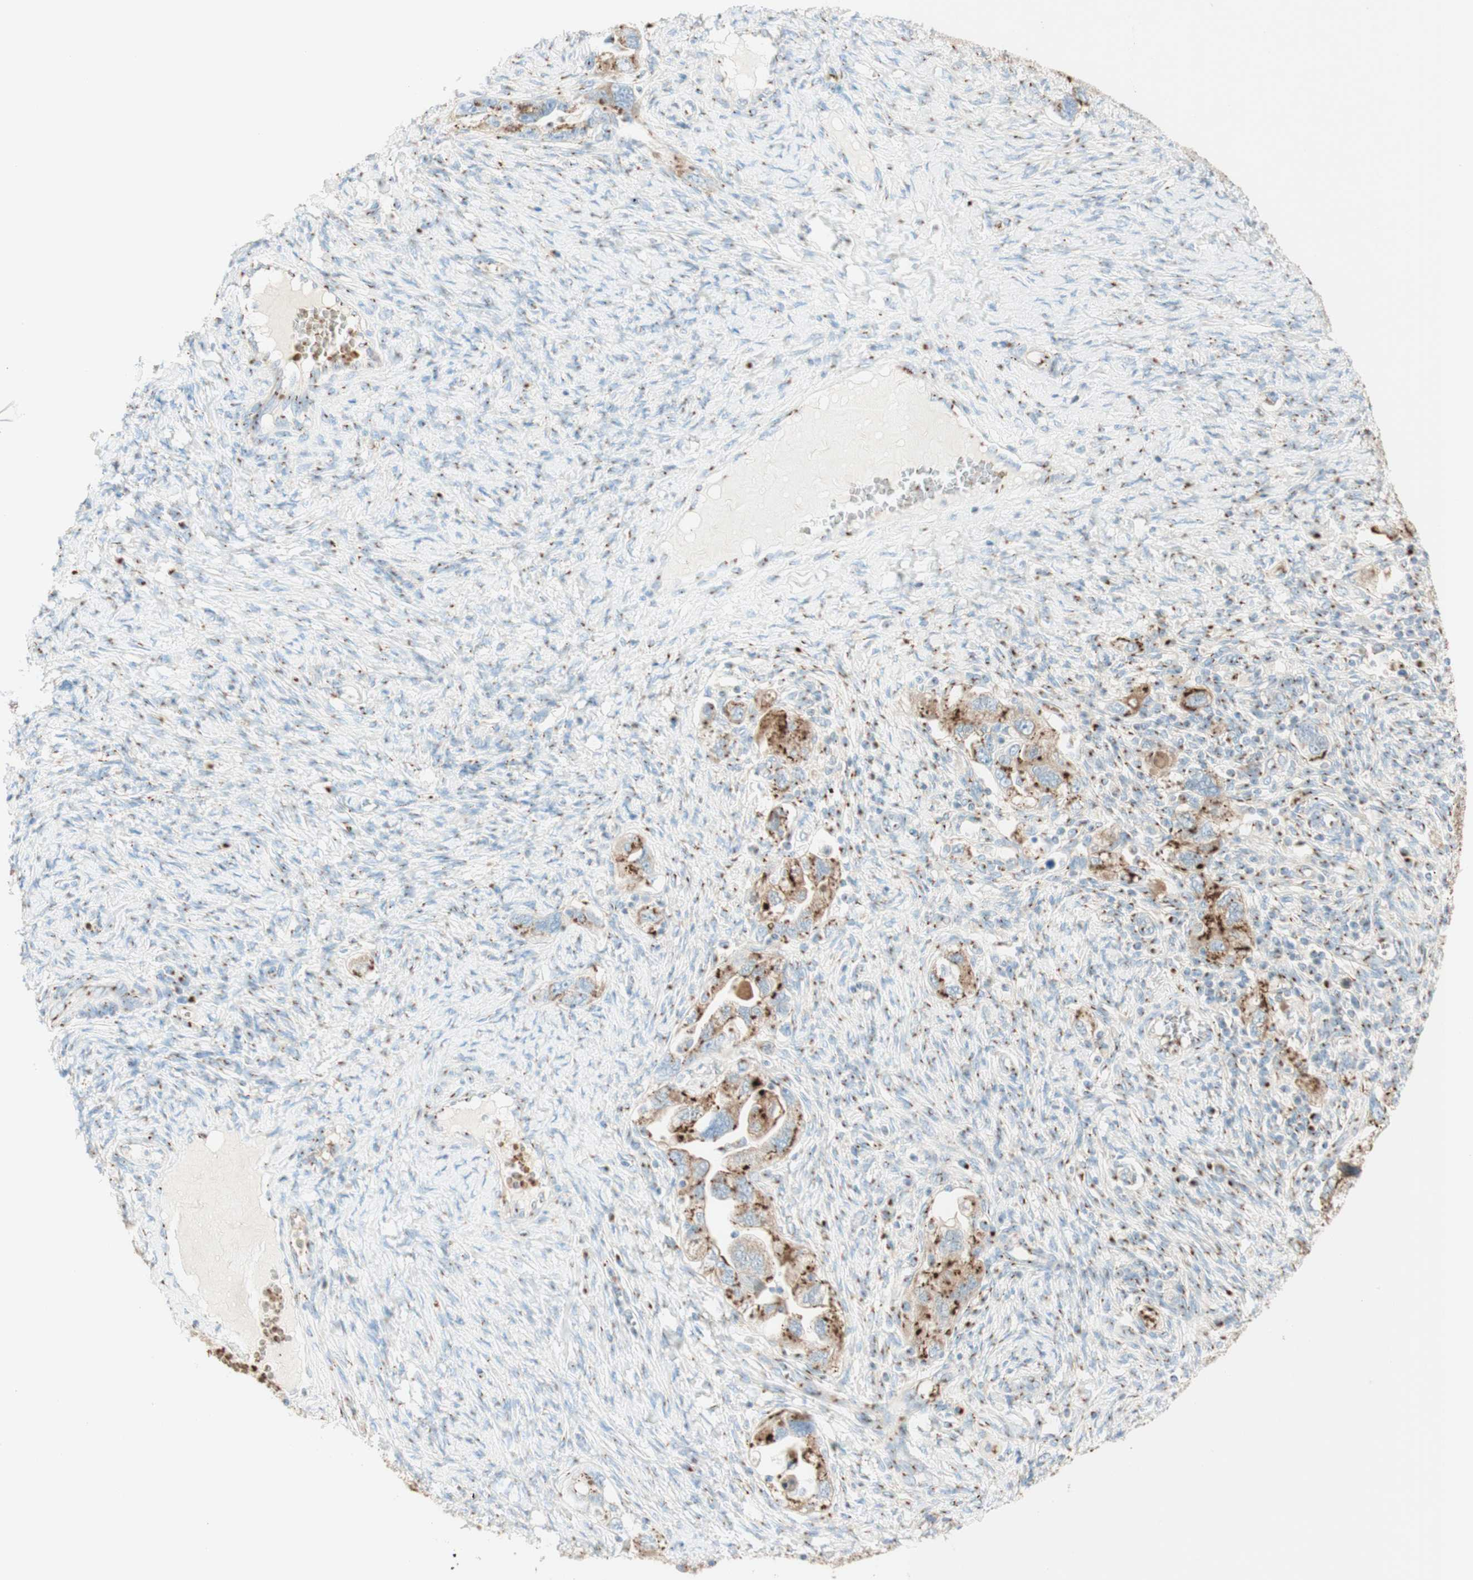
{"staining": {"intensity": "moderate", "quantity": ">75%", "location": "cytoplasmic/membranous"}, "tissue": "ovarian cancer", "cell_type": "Tumor cells", "image_type": "cancer", "snomed": [{"axis": "morphology", "description": "Carcinoma, NOS"}, {"axis": "morphology", "description": "Cystadenocarcinoma, serous, NOS"}, {"axis": "topography", "description": "Ovary"}], "caption": "Tumor cells show medium levels of moderate cytoplasmic/membranous positivity in about >75% of cells in human ovarian cancer (serous cystadenocarcinoma). Using DAB (brown) and hematoxylin (blue) stains, captured at high magnification using brightfield microscopy.", "gene": "GOLGB1", "patient": {"sex": "female", "age": 69}}